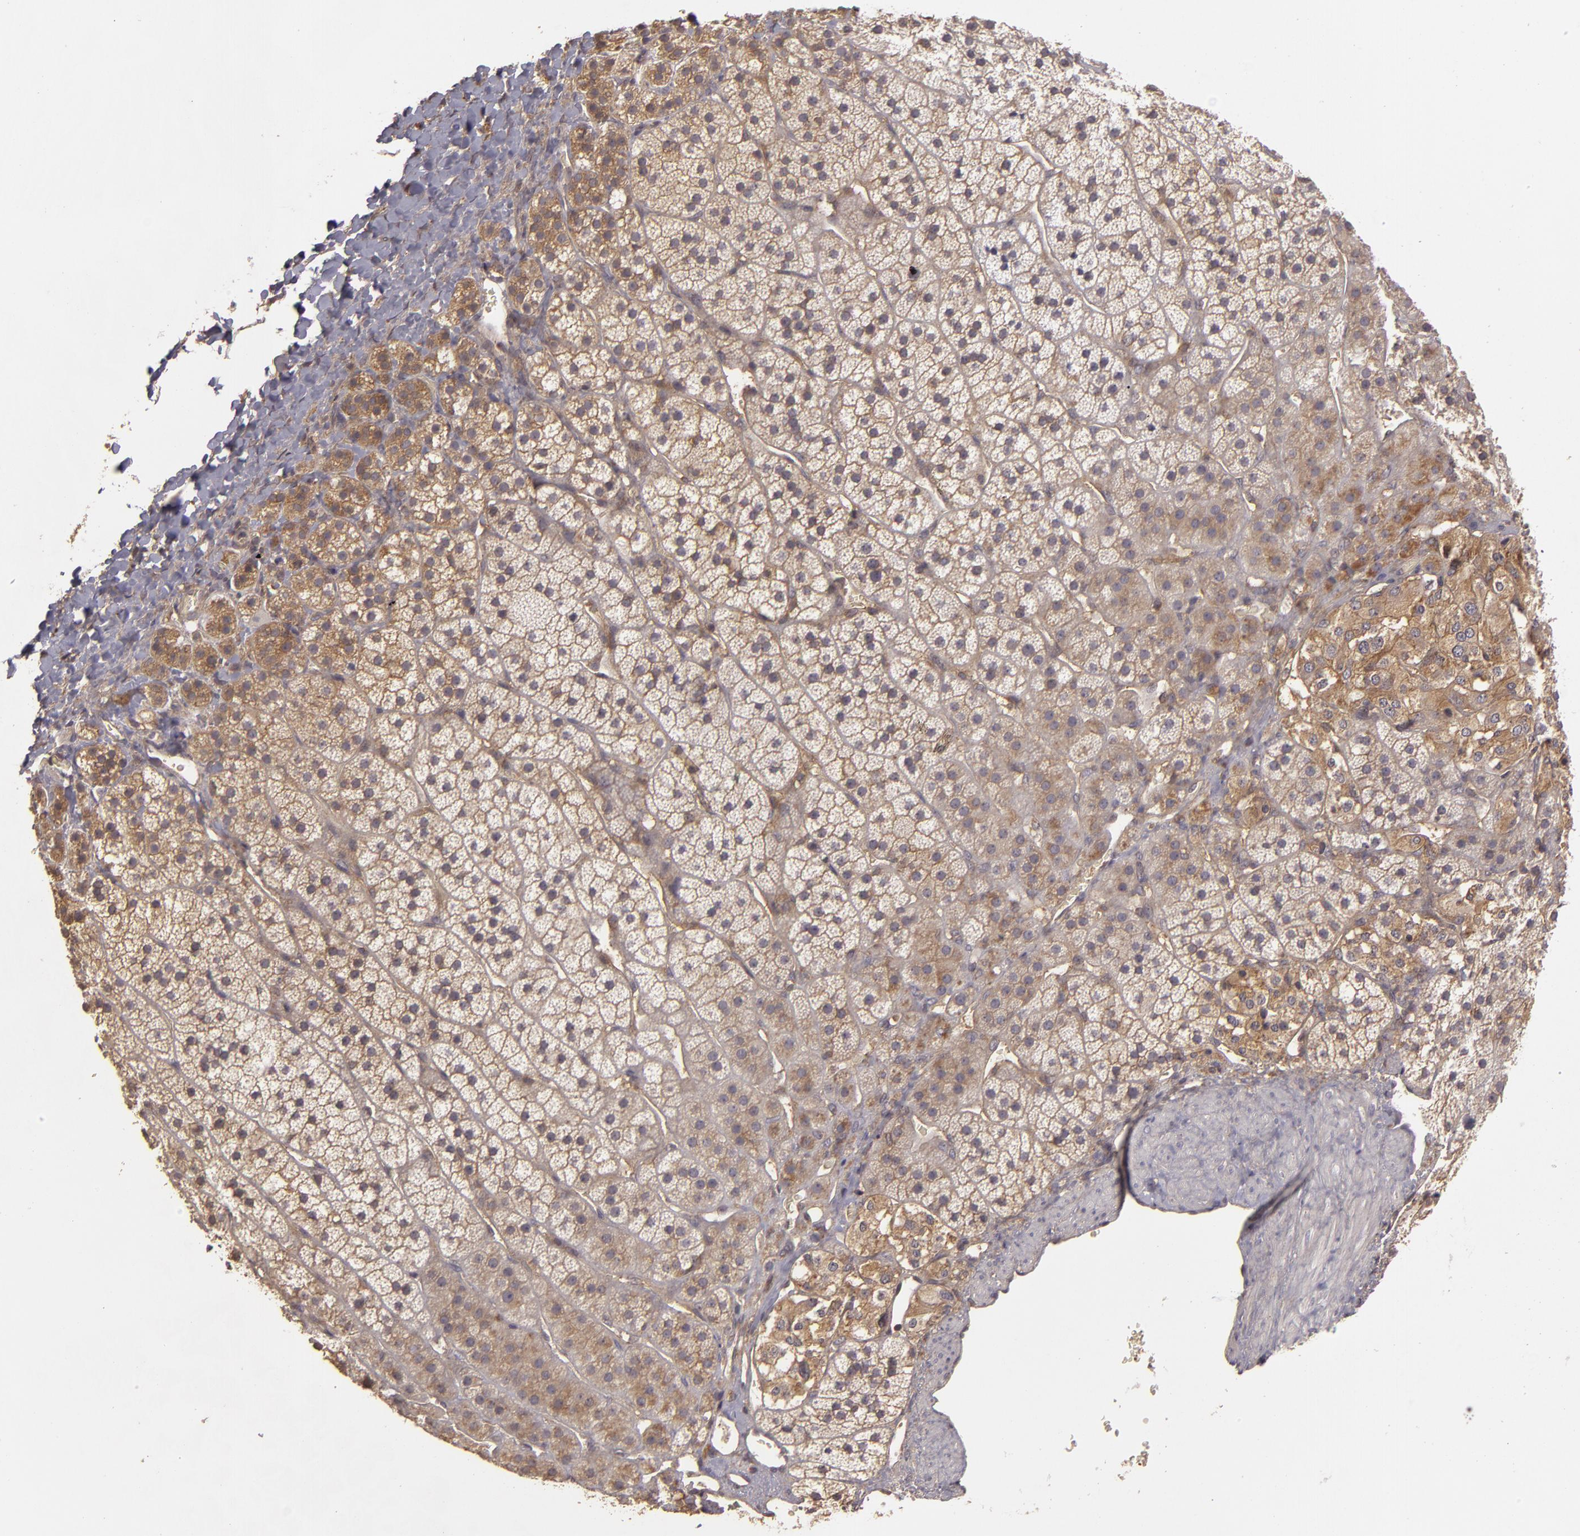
{"staining": {"intensity": "weak", "quantity": ">75%", "location": "cytoplasmic/membranous"}, "tissue": "adrenal gland", "cell_type": "Glandular cells", "image_type": "normal", "snomed": [{"axis": "morphology", "description": "Normal tissue, NOS"}, {"axis": "topography", "description": "Adrenal gland"}], "caption": "Adrenal gland stained for a protein reveals weak cytoplasmic/membranous positivity in glandular cells. (DAB (3,3'-diaminobenzidine) = brown stain, brightfield microscopy at high magnification).", "gene": "HRAS", "patient": {"sex": "female", "age": 44}}